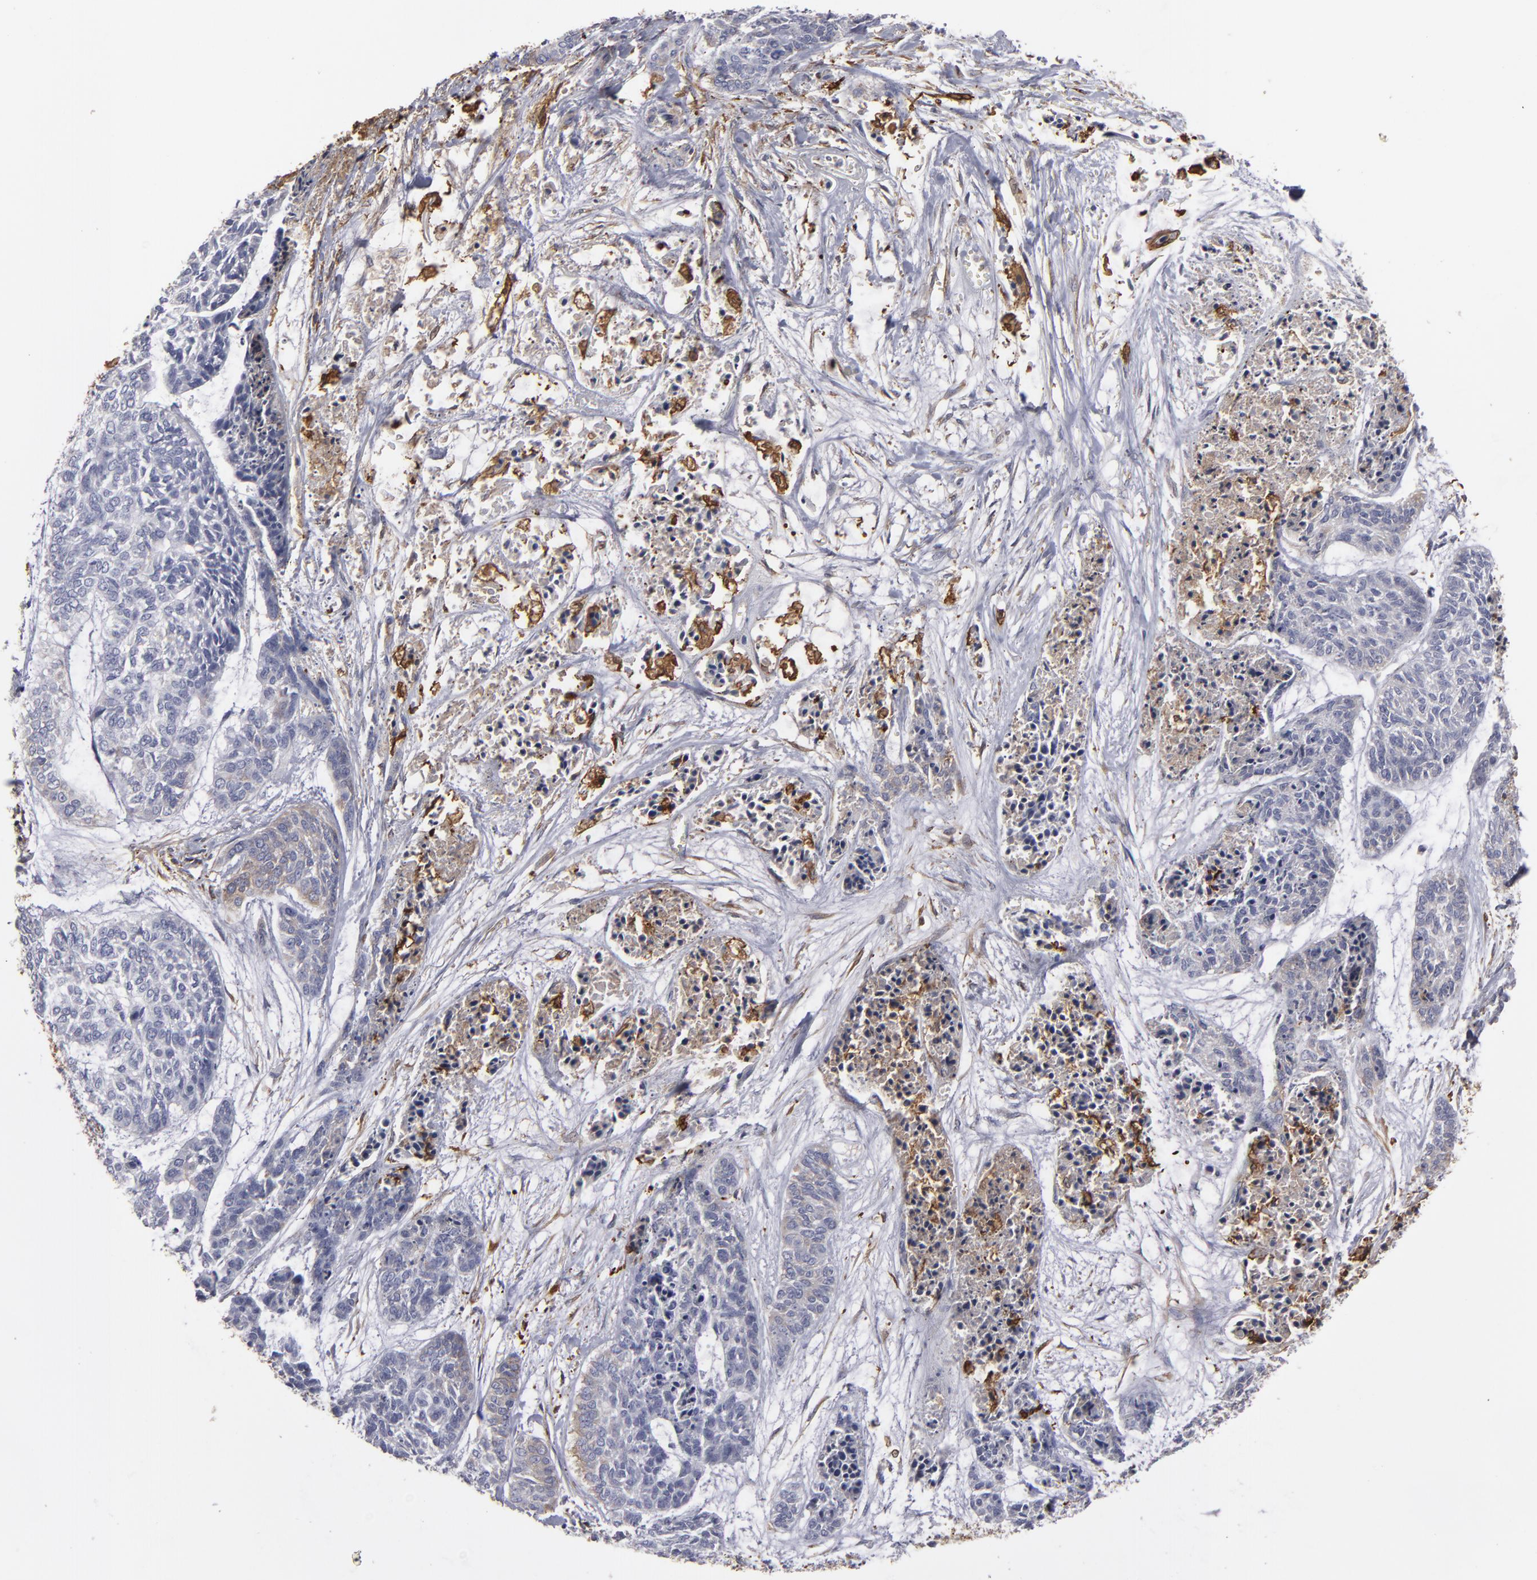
{"staining": {"intensity": "moderate", "quantity": "<25%", "location": "cytoplasmic/membranous"}, "tissue": "skin cancer", "cell_type": "Tumor cells", "image_type": "cancer", "snomed": [{"axis": "morphology", "description": "Basal cell carcinoma"}, {"axis": "topography", "description": "Skin"}], "caption": "A brown stain shows moderate cytoplasmic/membranous staining of a protein in human skin basal cell carcinoma tumor cells.", "gene": "ODC1", "patient": {"sex": "female", "age": 64}}